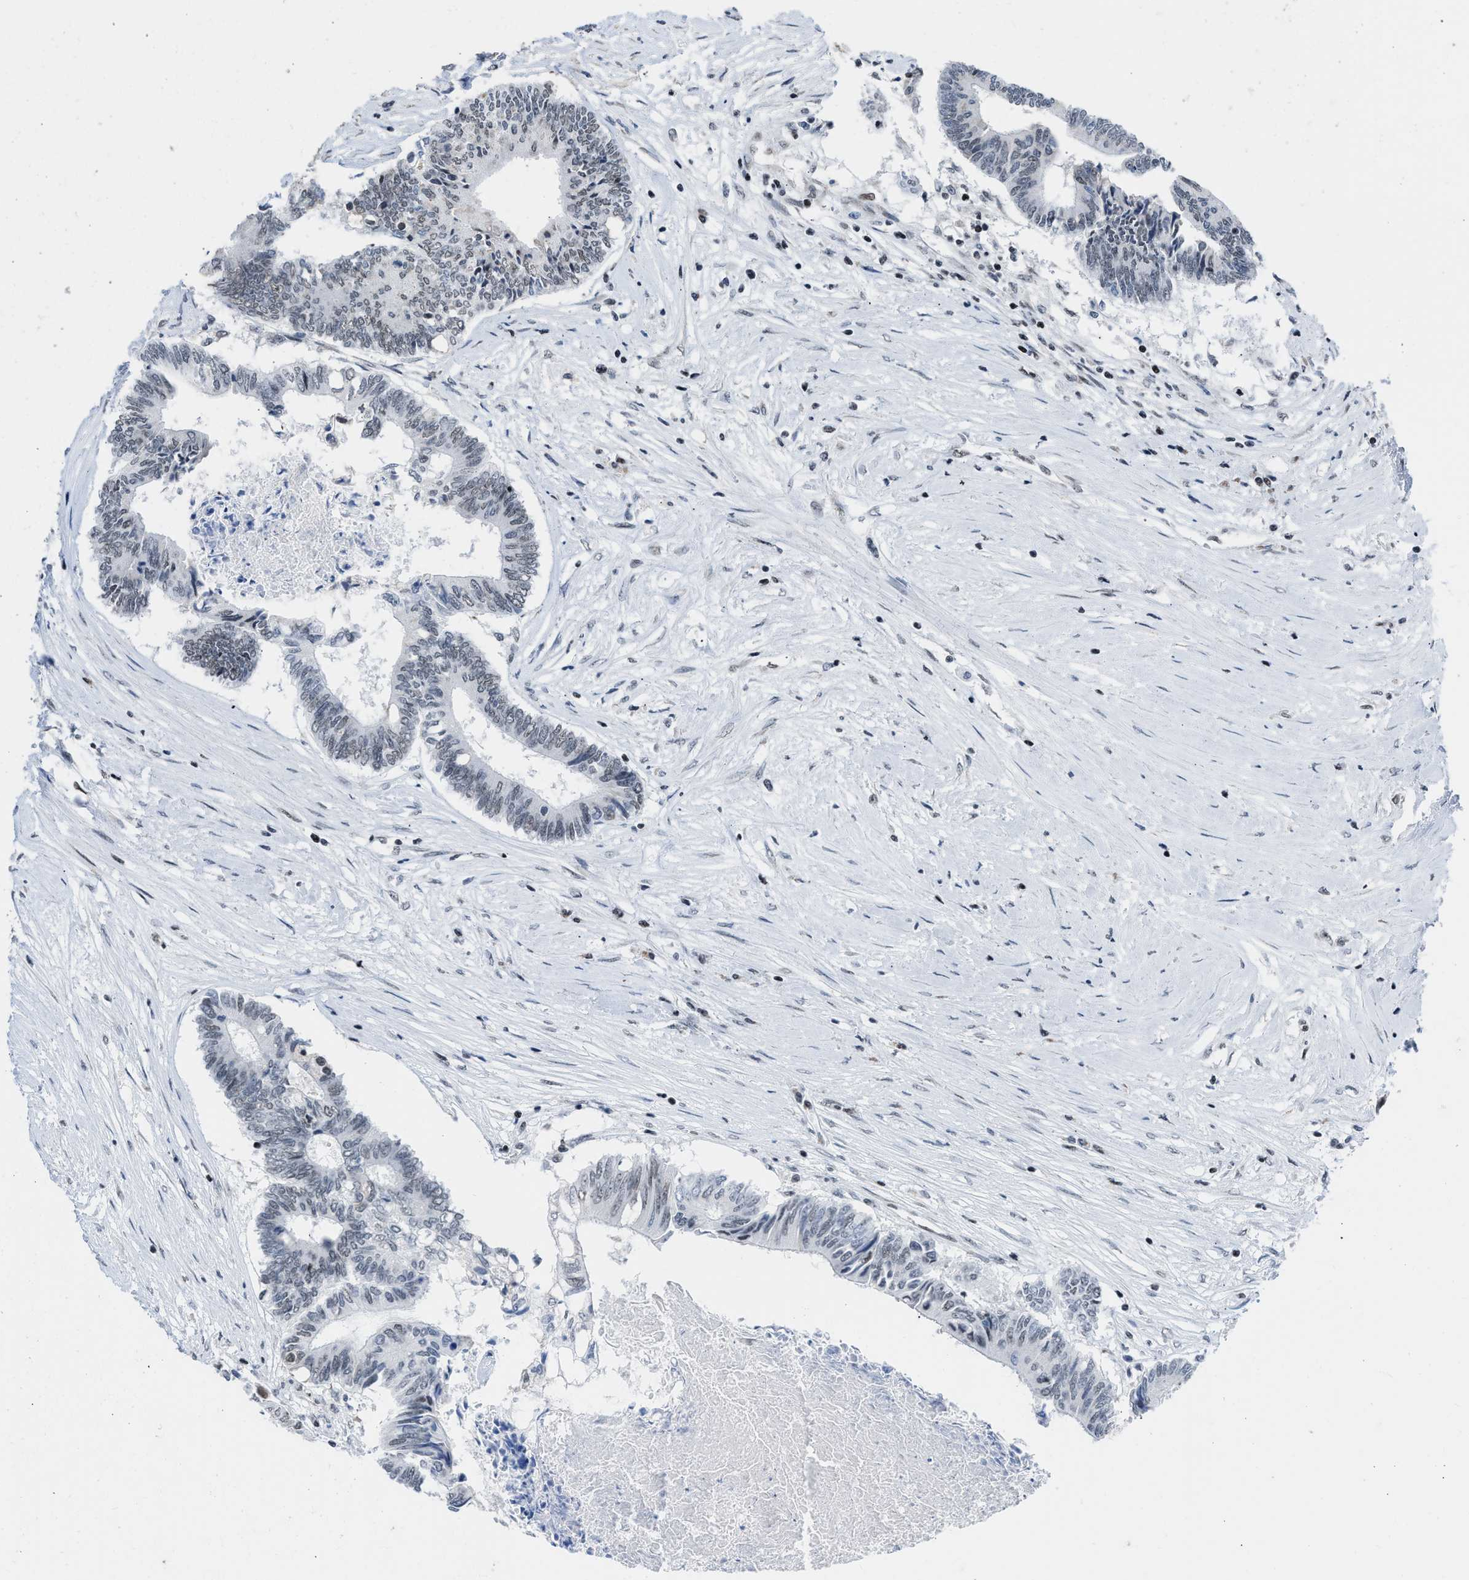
{"staining": {"intensity": "moderate", "quantity": "<25%", "location": "nuclear"}, "tissue": "colorectal cancer", "cell_type": "Tumor cells", "image_type": "cancer", "snomed": [{"axis": "morphology", "description": "Adenocarcinoma, NOS"}, {"axis": "topography", "description": "Rectum"}], "caption": "Immunohistochemistry (IHC) image of neoplastic tissue: colorectal cancer (adenocarcinoma) stained using immunohistochemistry exhibits low levels of moderate protein expression localized specifically in the nuclear of tumor cells, appearing as a nuclear brown color.", "gene": "TERF2IP", "patient": {"sex": "male", "age": 63}}